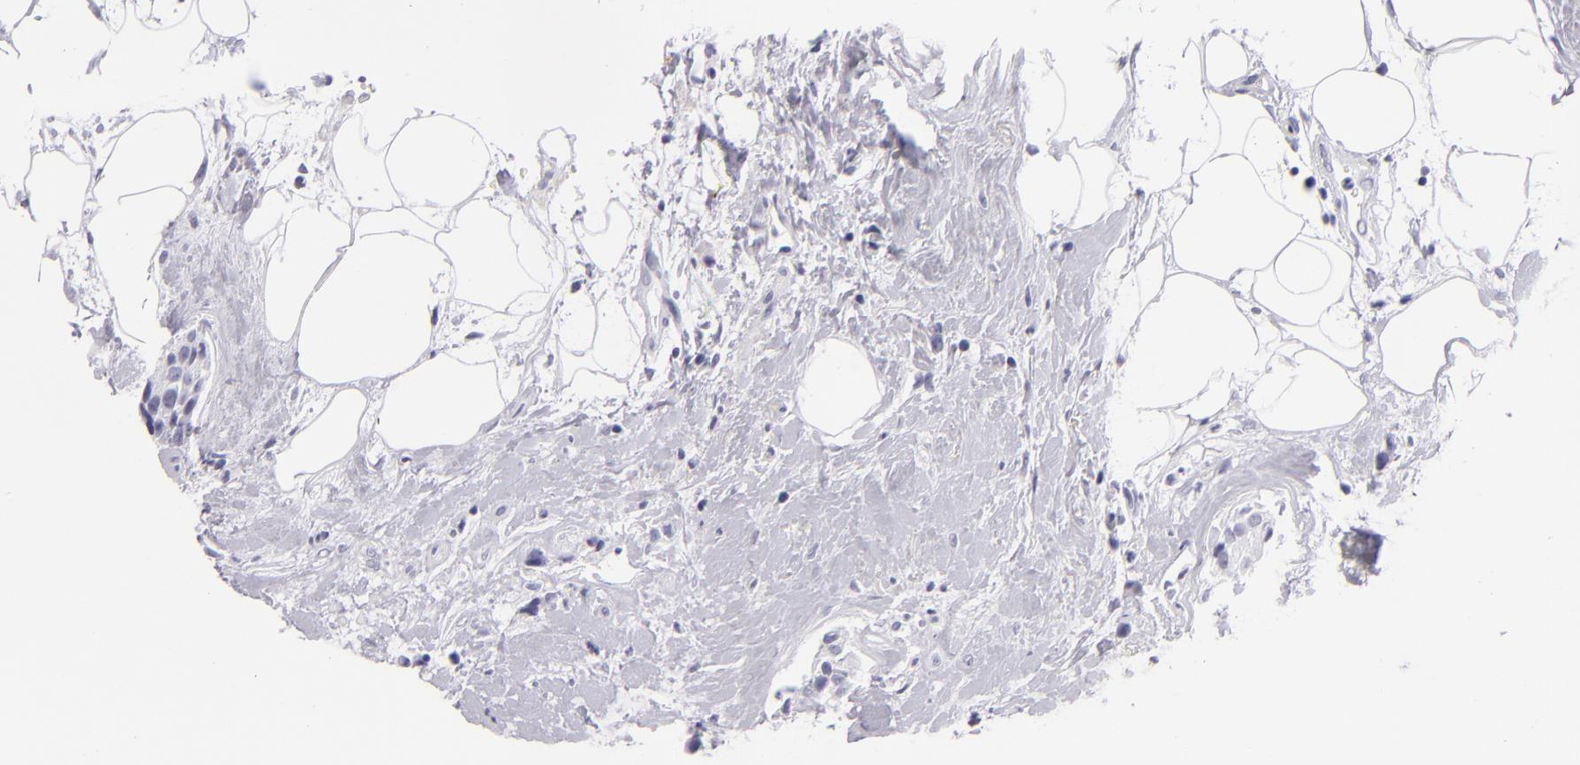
{"staining": {"intensity": "negative", "quantity": "none", "location": "none"}, "tissue": "breast cancer", "cell_type": "Tumor cells", "image_type": "cancer", "snomed": [{"axis": "morphology", "description": "Duct carcinoma"}, {"axis": "topography", "description": "Breast"}], "caption": "High power microscopy photomicrograph of an immunohistochemistry micrograph of breast cancer (infiltrating ductal carcinoma), revealing no significant positivity in tumor cells.", "gene": "VIL1", "patient": {"sex": "female", "age": 45}}